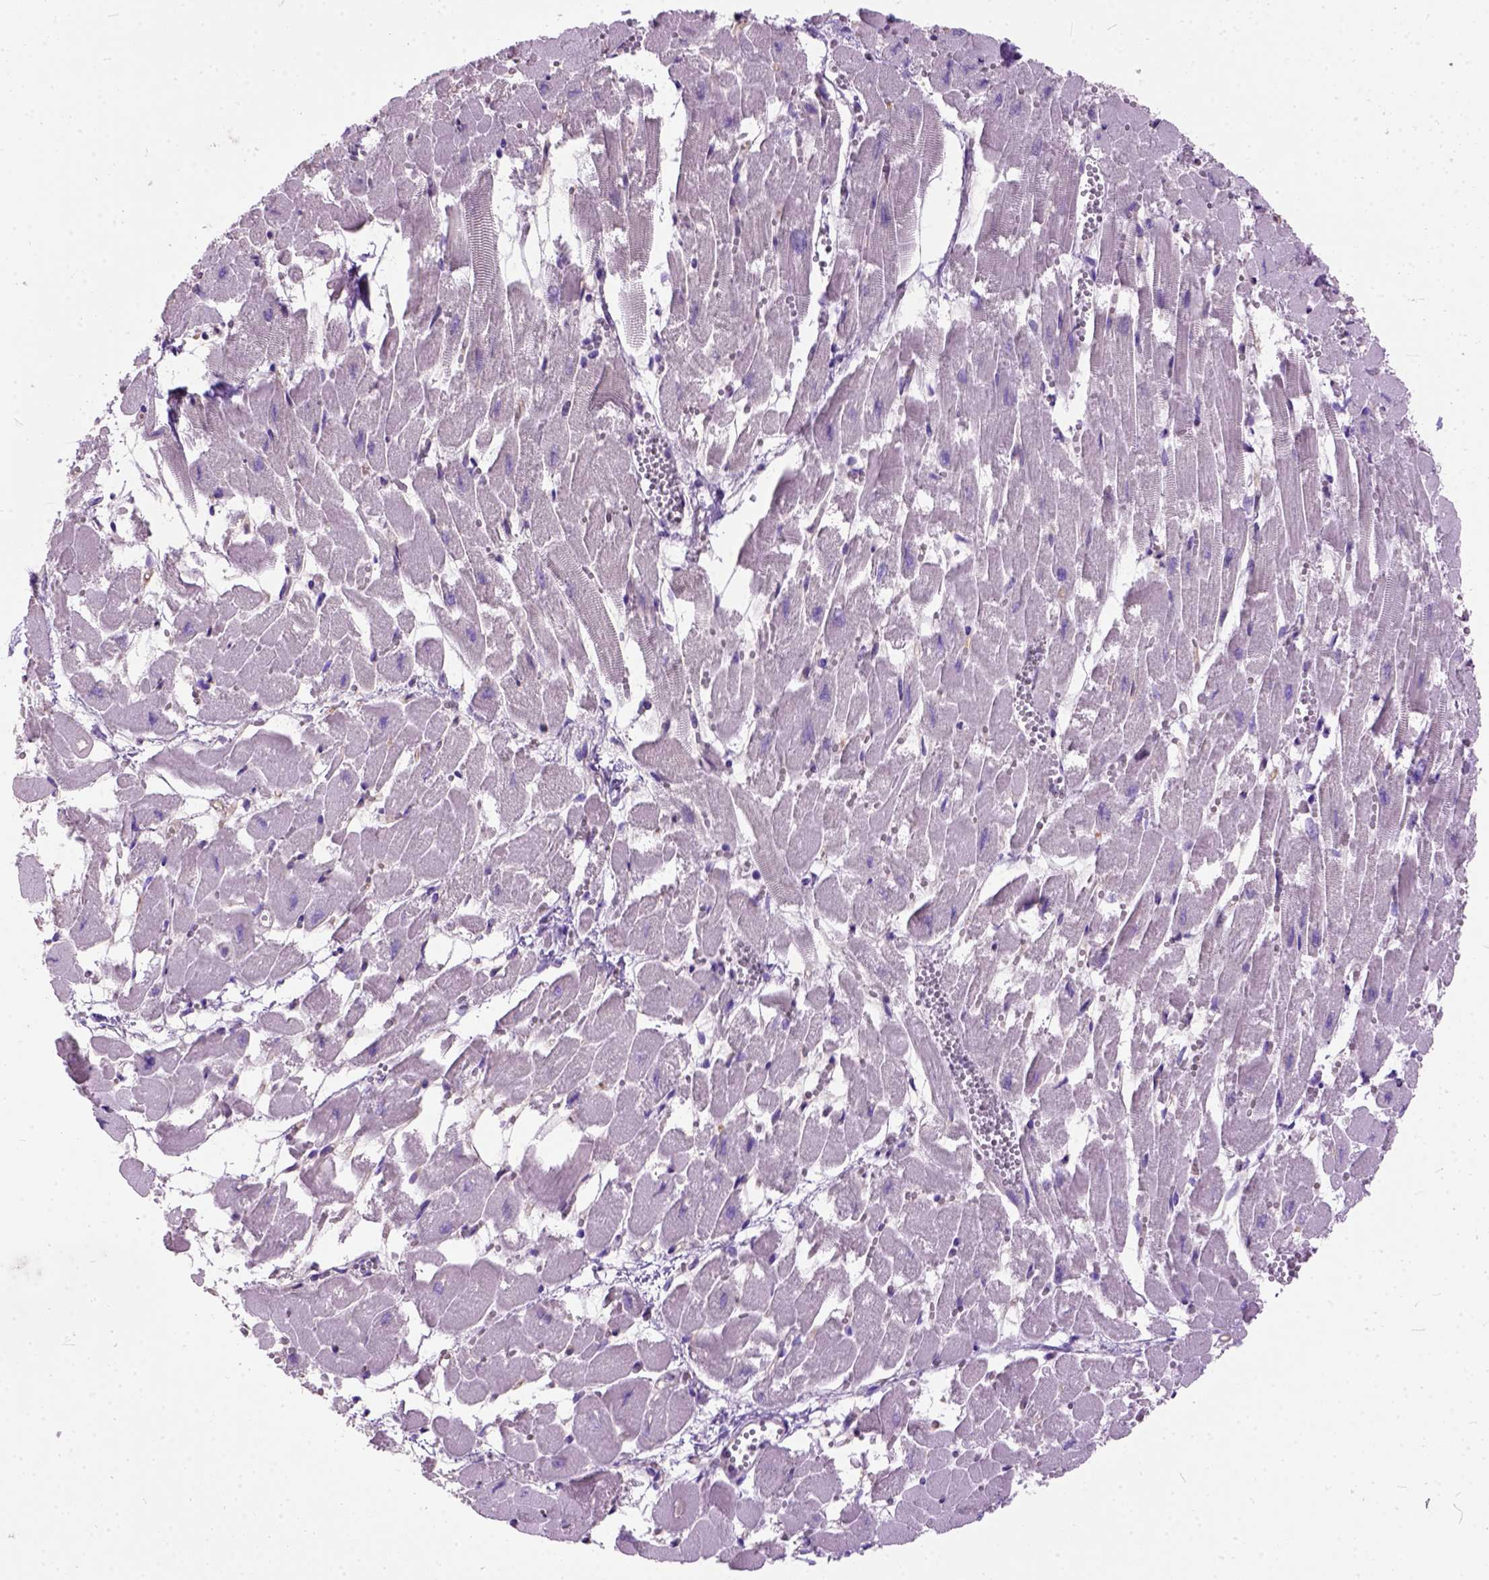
{"staining": {"intensity": "negative", "quantity": "none", "location": "none"}, "tissue": "heart muscle", "cell_type": "Cardiomyocytes", "image_type": "normal", "snomed": [{"axis": "morphology", "description": "Normal tissue, NOS"}, {"axis": "topography", "description": "Heart"}], "caption": "Cardiomyocytes are negative for brown protein staining in benign heart muscle. (Stains: DAB (3,3'-diaminobenzidine) immunohistochemistry with hematoxylin counter stain, Microscopy: brightfield microscopy at high magnification).", "gene": "SEMA4F", "patient": {"sex": "female", "age": 52}}